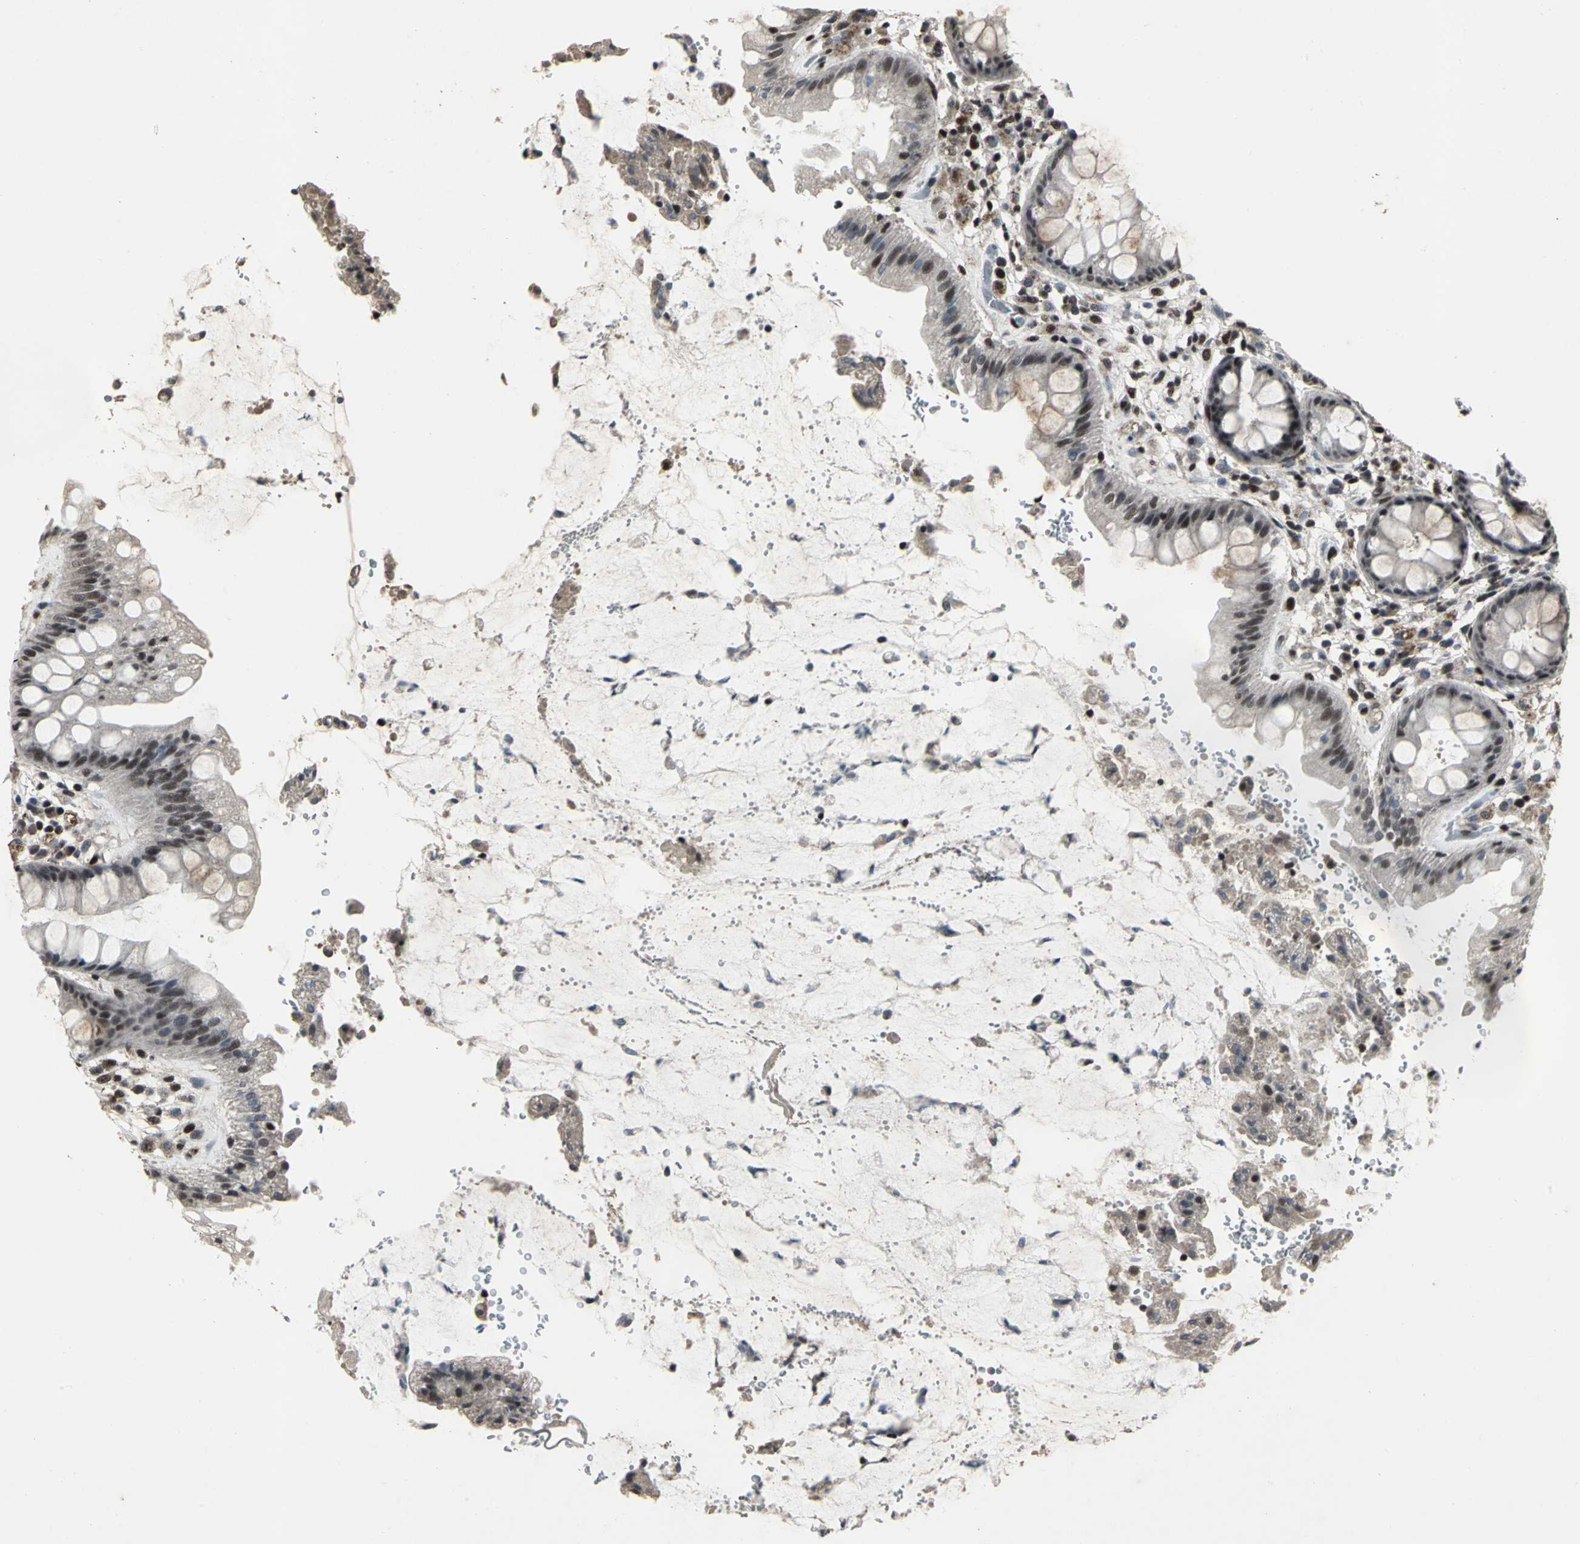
{"staining": {"intensity": "moderate", "quantity": "25%-75%", "location": "nuclear"}, "tissue": "rectum", "cell_type": "Glandular cells", "image_type": "normal", "snomed": [{"axis": "morphology", "description": "Normal tissue, NOS"}, {"axis": "topography", "description": "Rectum"}], "caption": "Rectum stained with immunohistochemistry (IHC) demonstrates moderate nuclear expression in approximately 25%-75% of glandular cells. Using DAB (brown) and hematoxylin (blue) stains, captured at high magnification using brightfield microscopy.", "gene": "SRF", "patient": {"sex": "female", "age": 46}}